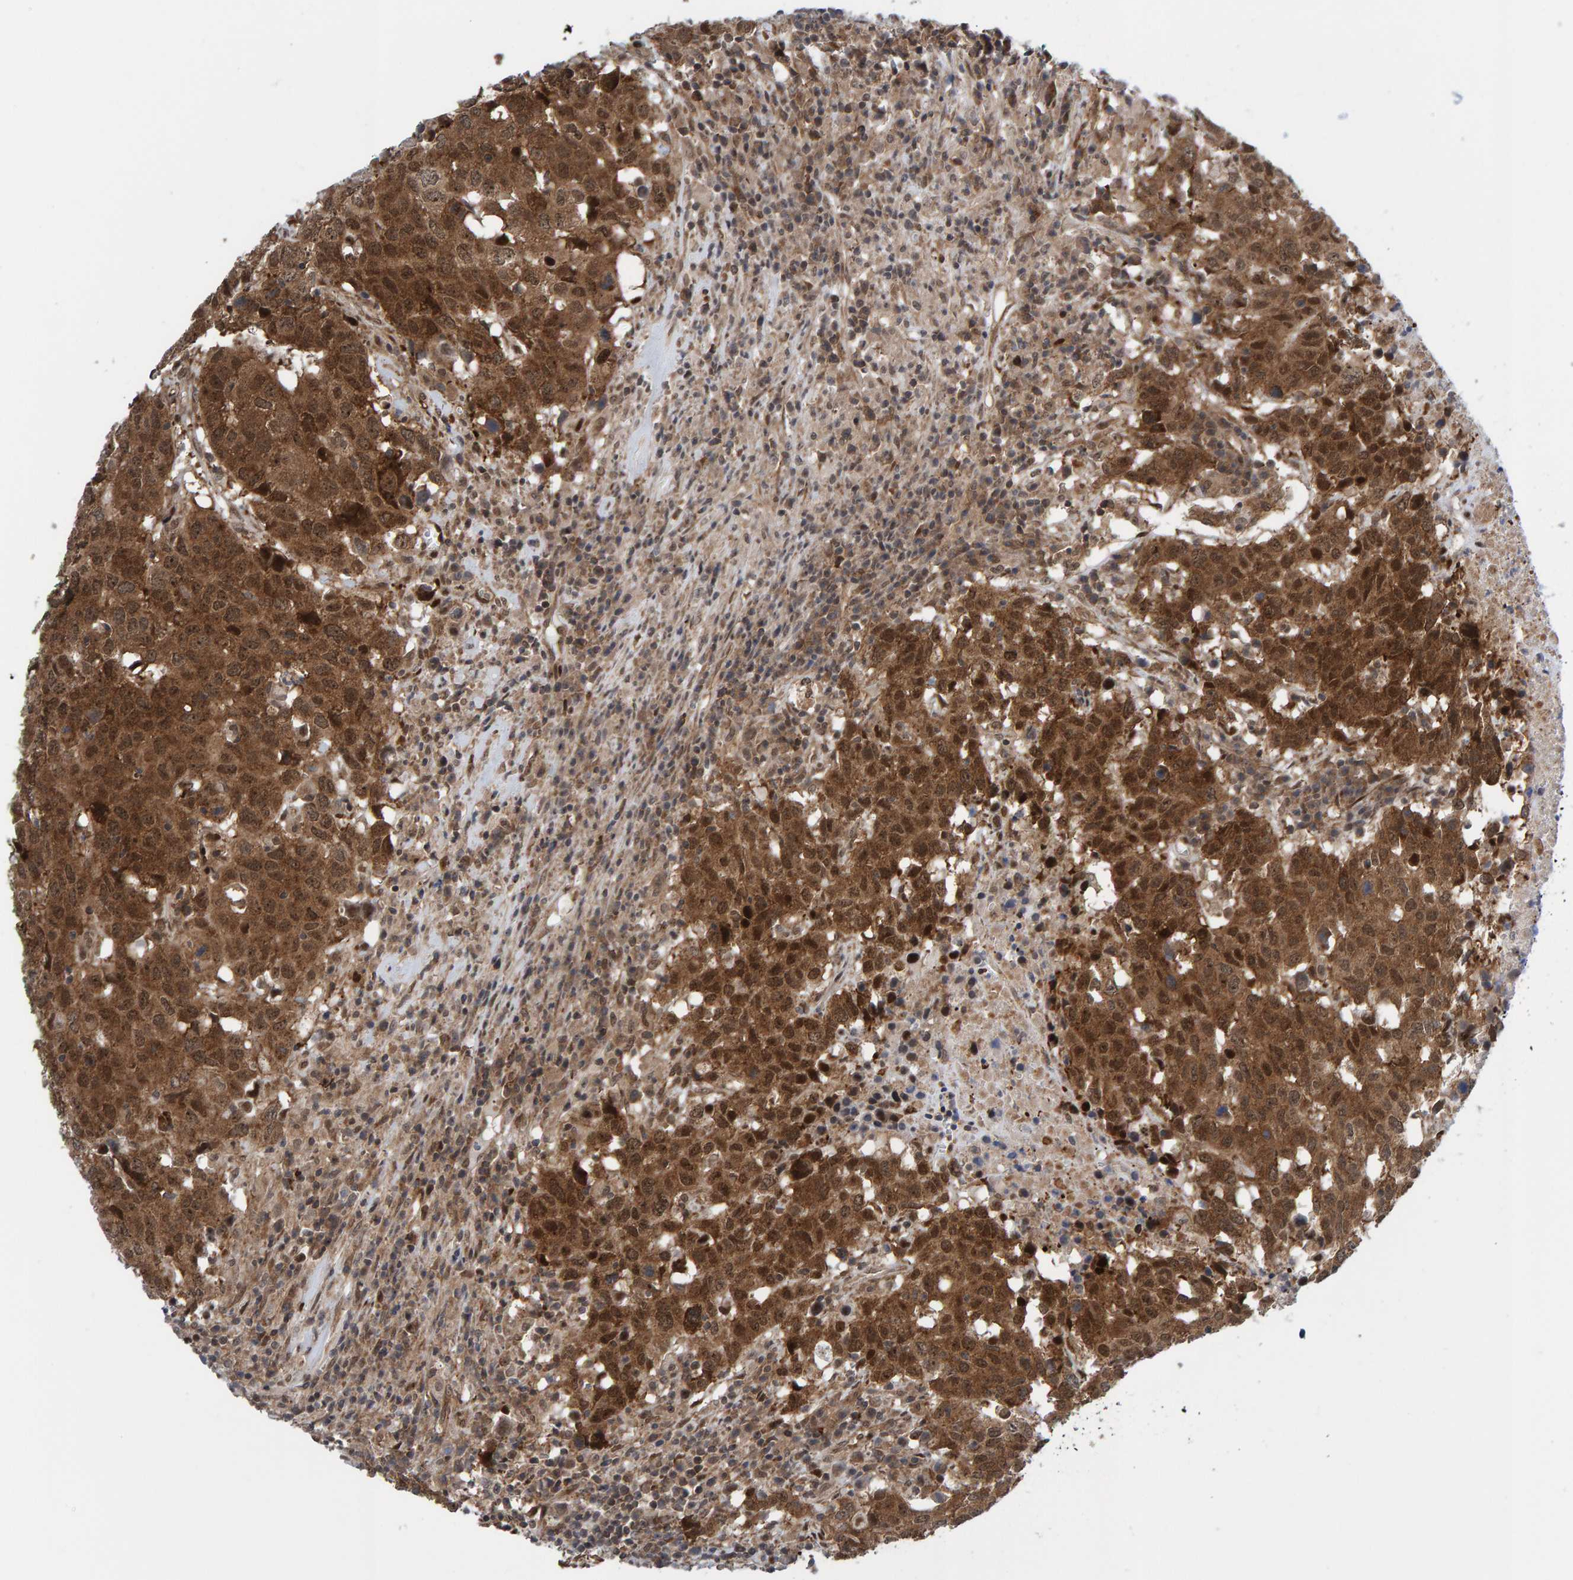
{"staining": {"intensity": "moderate", "quantity": ">75%", "location": "cytoplasmic/membranous,nuclear"}, "tissue": "head and neck cancer", "cell_type": "Tumor cells", "image_type": "cancer", "snomed": [{"axis": "morphology", "description": "Squamous cell carcinoma, NOS"}, {"axis": "topography", "description": "Head-Neck"}], "caption": "Immunohistochemical staining of head and neck cancer (squamous cell carcinoma) shows moderate cytoplasmic/membranous and nuclear protein positivity in about >75% of tumor cells.", "gene": "ZNF366", "patient": {"sex": "male", "age": 66}}